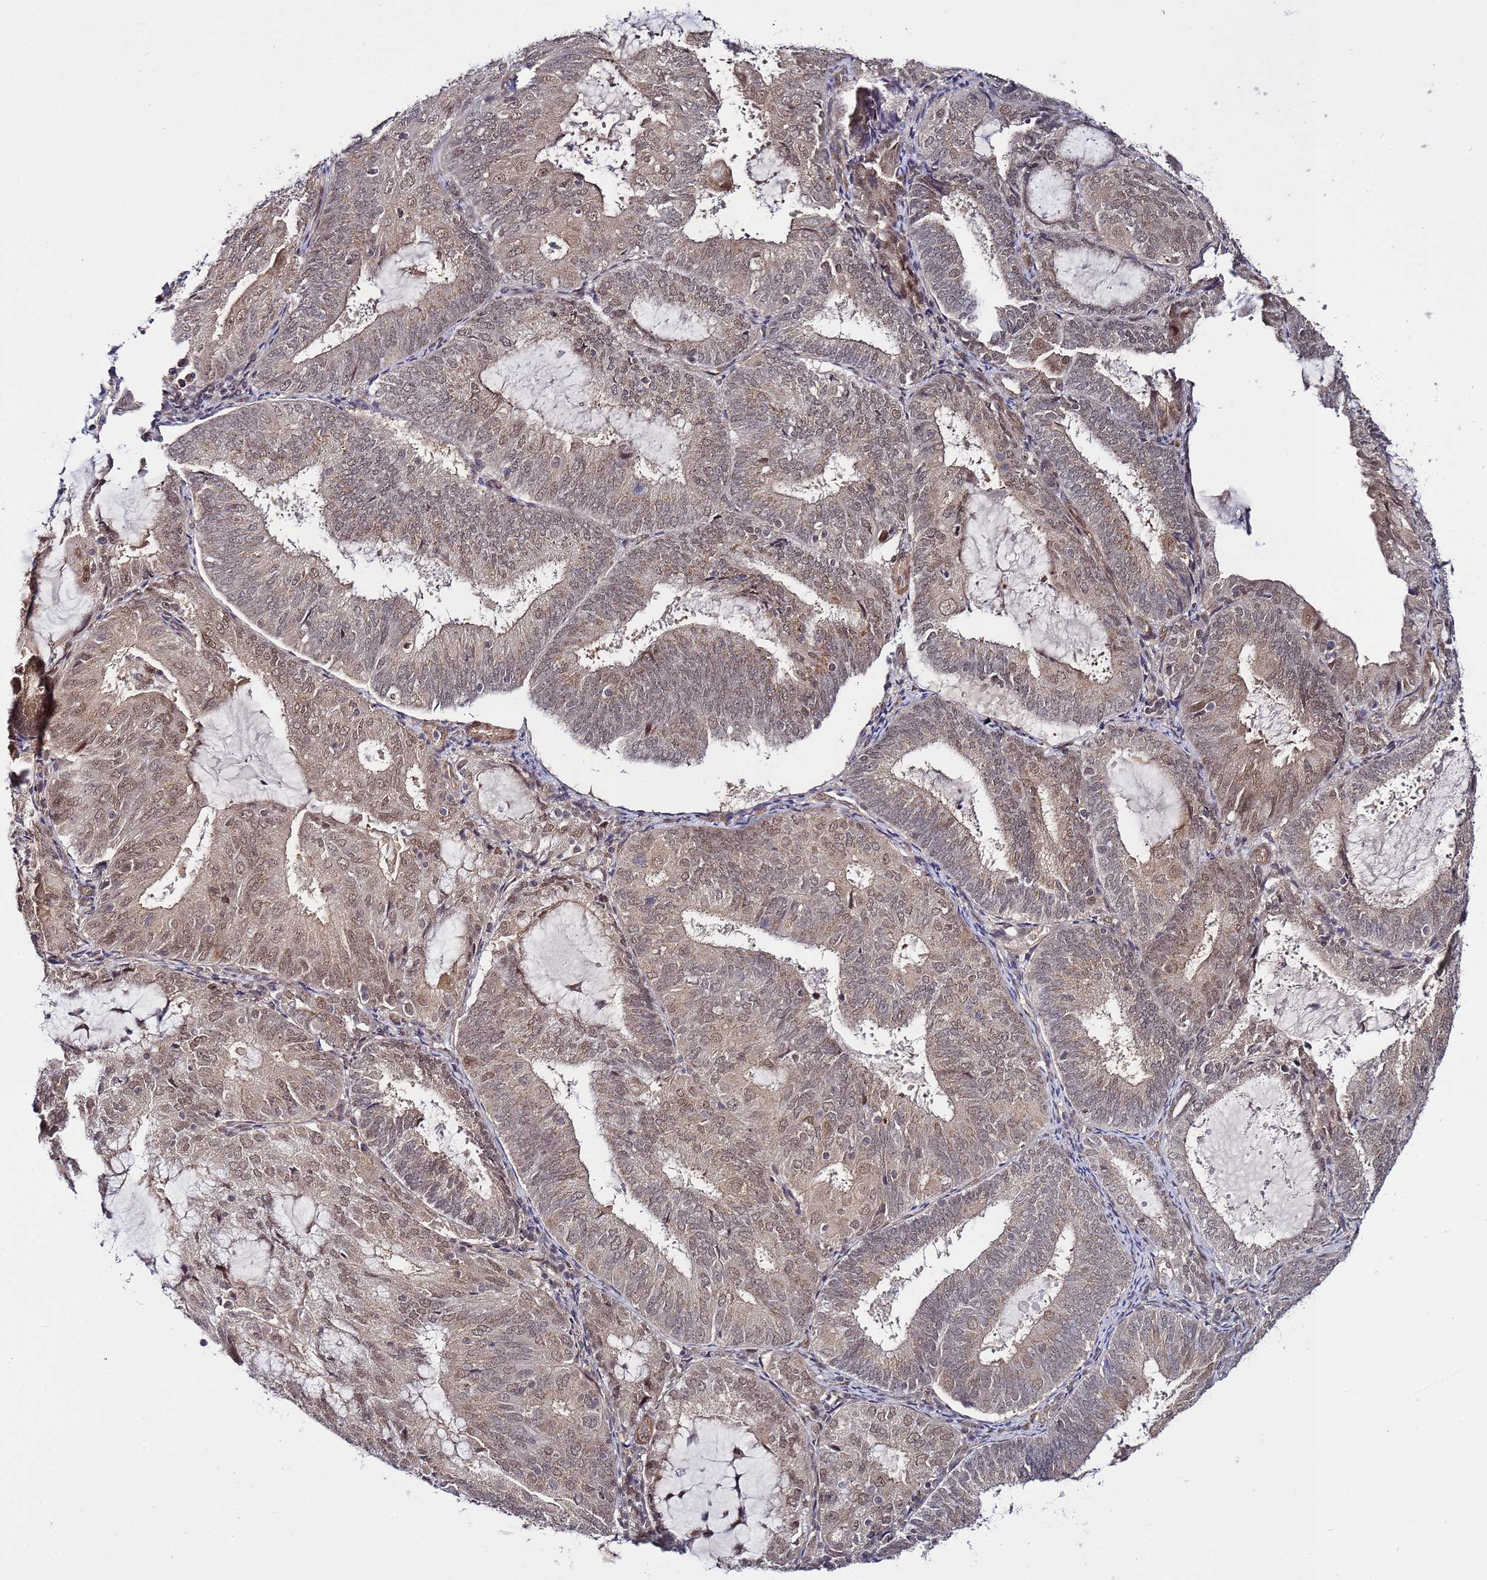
{"staining": {"intensity": "moderate", "quantity": ">75%", "location": "cytoplasmic/membranous,nuclear"}, "tissue": "endometrial cancer", "cell_type": "Tumor cells", "image_type": "cancer", "snomed": [{"axis": "morphology", "description": "Adenocarcinoma, NOS"}, {"axis": "topography", "description": "Endometrium"}], "caption": "Immunohistochemistry staining of adenocarcinoma (endometrial), which demonstrates medium levels of moderate cytoplasmic/membranous and nuclear positivity in approximately >75% of tumor cells indicating moderate cytoplasmic/membranous and nuclear protein positivity. The staining was performed using DAB (brown) for protein detection and nuclei were counterstained in hematoxylin (blue).", "gene": "POLR2D", "patient": {"sex": "female", "age": 81}}